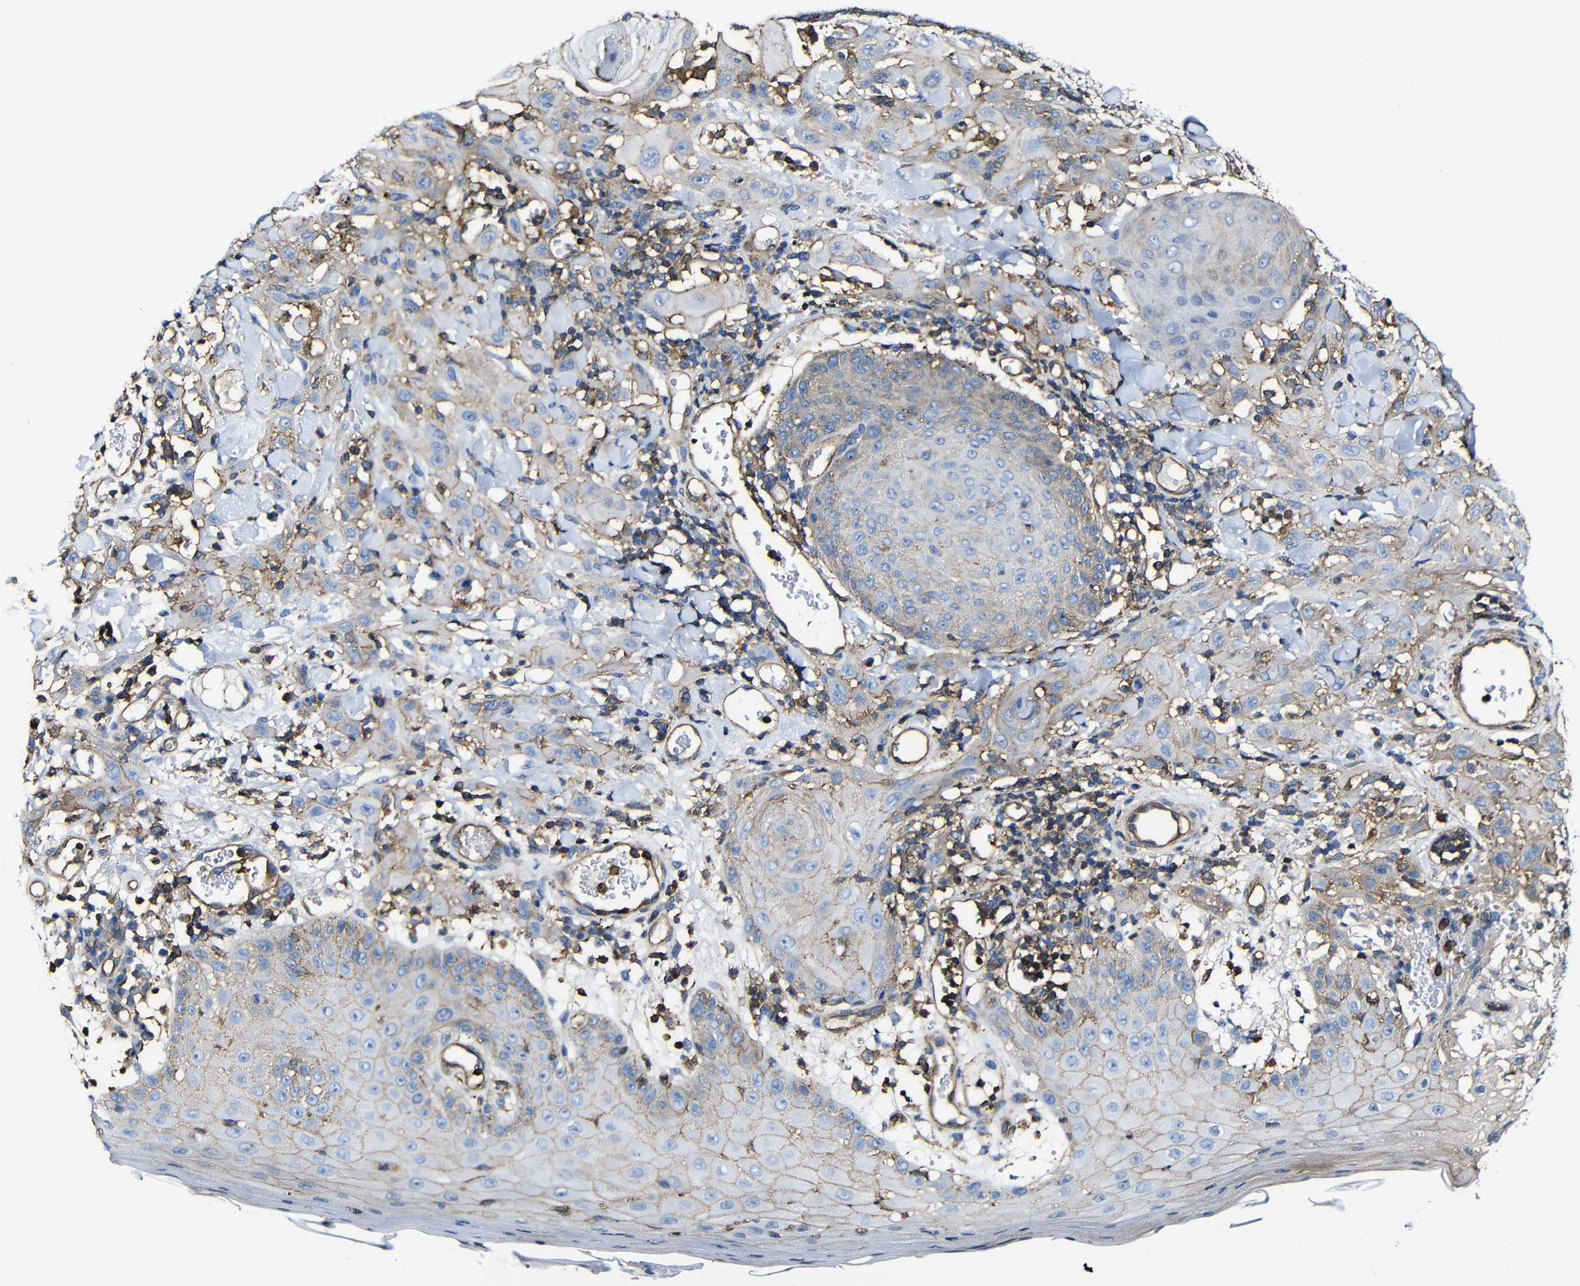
{"staining": {"intensity": "weak", "quantity": "<25%", "location": "cytoplasmic/membranous"}, "tissue": "skin cancer", "cell_type": "Tumor cells", "image_type": "cancer", "snomed": [{"axis": "morphology", "description": "Squamous cell carcinoma, NOS"}, {"axis": "topography", "description": "Skin"}], "caption": "Skin squamous cell carcinoma was stained to show a protein in brown. There is no significant staining in tumor cells. (IHC, brightfield microscopy, high magnification).", "gene": "MSN", "patient": {"sex": "male", "age": 24}}